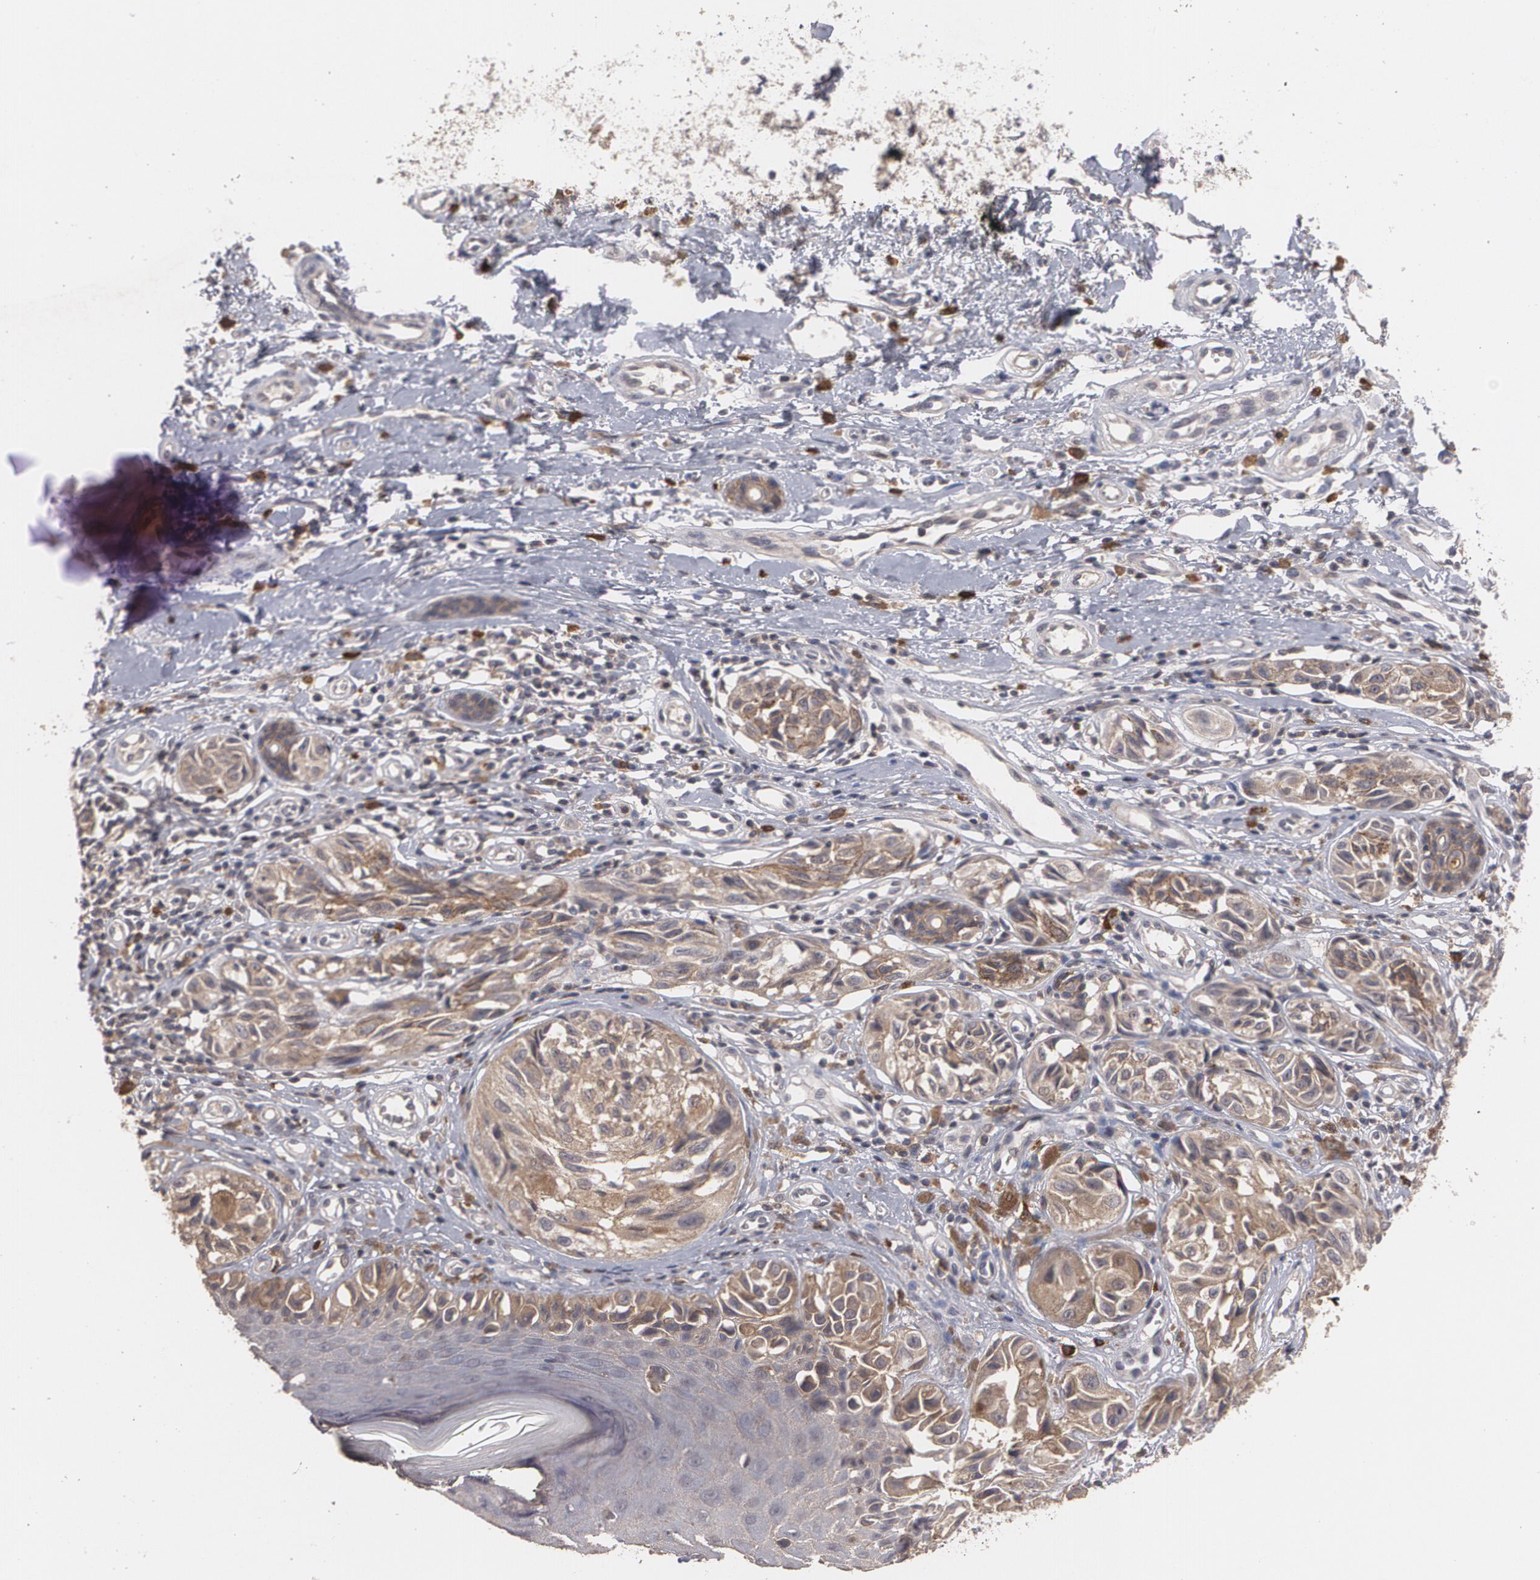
{"staining": {"intensity": "moderate", "quantity": ">75%", "location": "cytoplasmic/membranous"}, "tissue": "melanoma", "cell_type": "Tumor cells", "image_type": "cancer", "snomed": [{"axis": "morphology", "description": "Malignant melanoma, NOS"}, {"axis": "topography", "description": "Skin"}], "caption": "Immunohistochemical staining of human melanoma exhibits medium levels of moderate cytoplasmic/membranous positivity in about >75% of tumor cells.", "gene": "ARF6", "patient": {"sex": "male", "age": 67}}